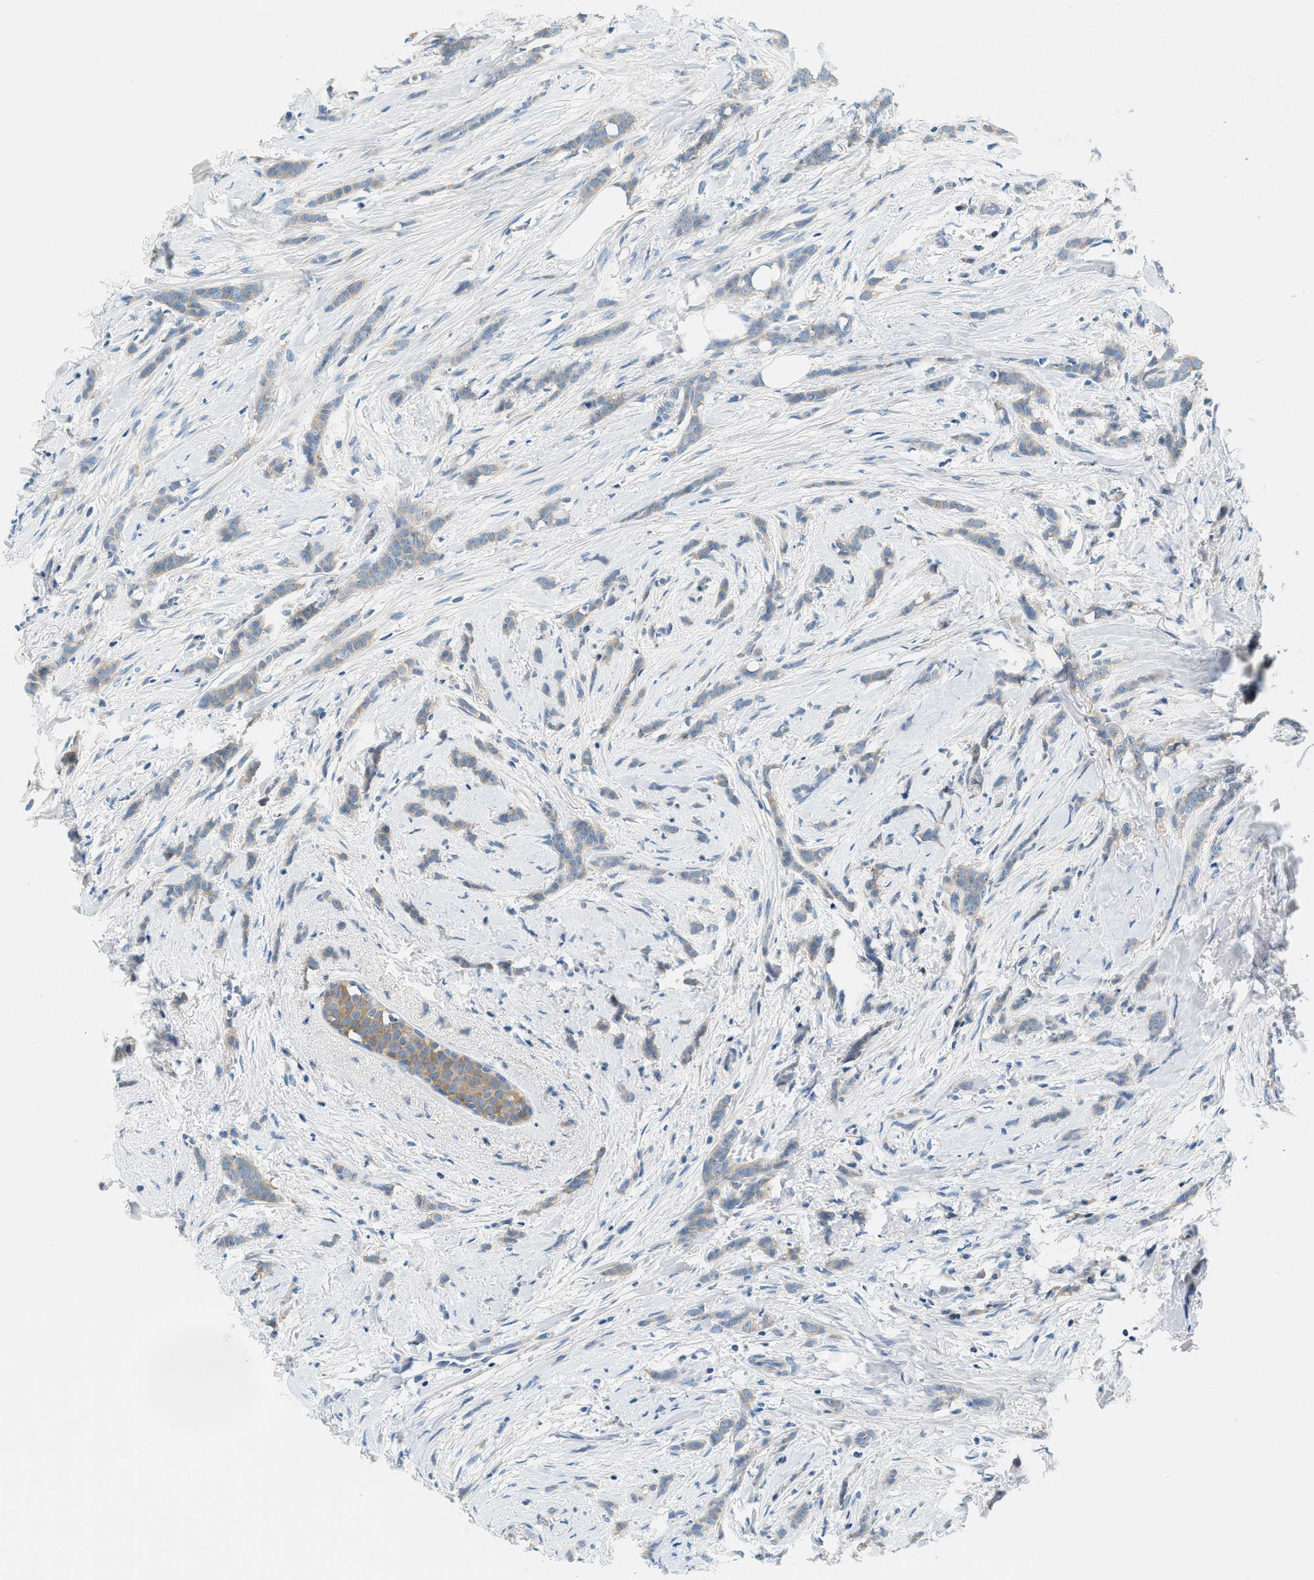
{"staining": {"intensity": "weak", "quantity": ">75%", "location": "cytoplasmic/membranous"}, "tissue": "breast cancer", "cell_type": "Tumor cells", "image_type": "cancer", "snomed": [{"axis": "morphology", "description": "Lobular carcinoma, in situ"}, {"axis": "morphology", "description": "Lobular carcinoma"}, {"axis": "topography", "description": "Breast"}], "caption": "A high-resolution histopathology image shows immunohistochemistry staining of breast cancer (lobular carcinoma), which reveals weak cytoplasmic/membranous expression in approximately >75% of tumor cells.", "gene": "SLC35E1", "patient": {"sex": "female", "age": 41}}